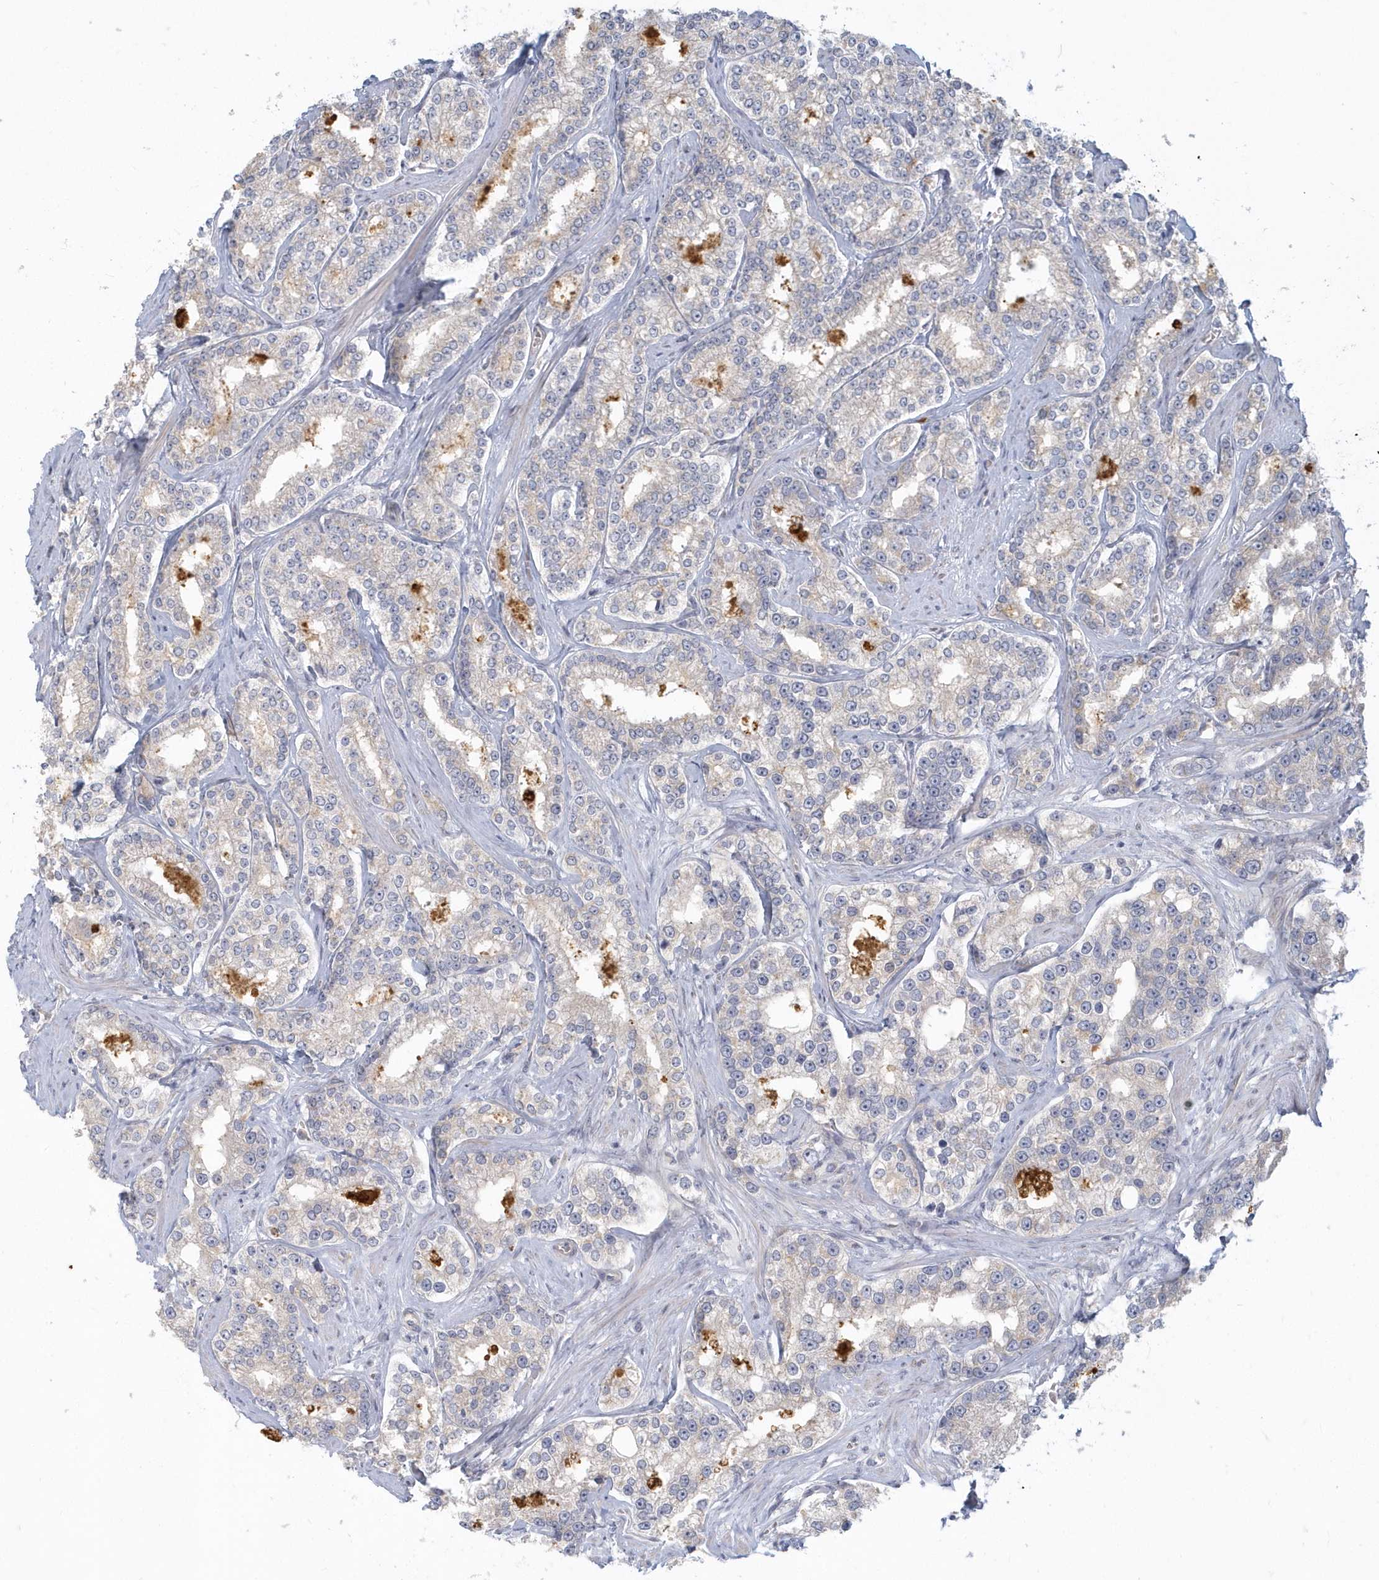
{"staining": {"intensity": "negative", "quantity": "none", "location": "none"}, "tissue": "prostate cancer", "cell_type": "Tumor cells", "image_type": "cancer", "snomed": [{"axis": "morphology", "description": "Normal tissue, NOS"}, {"axis": "morphology", "description": "Adenocarcinoma, High grade"}, {"axis": "topography", "description": "Prostate"}], "caption": "High-grade adenocarcinoma (prostate) was stained to show a protein in brown. There is no significant staining in tumor cells.", "gene": "NAPB", "patient": {"sex": "male", "age": 83}}